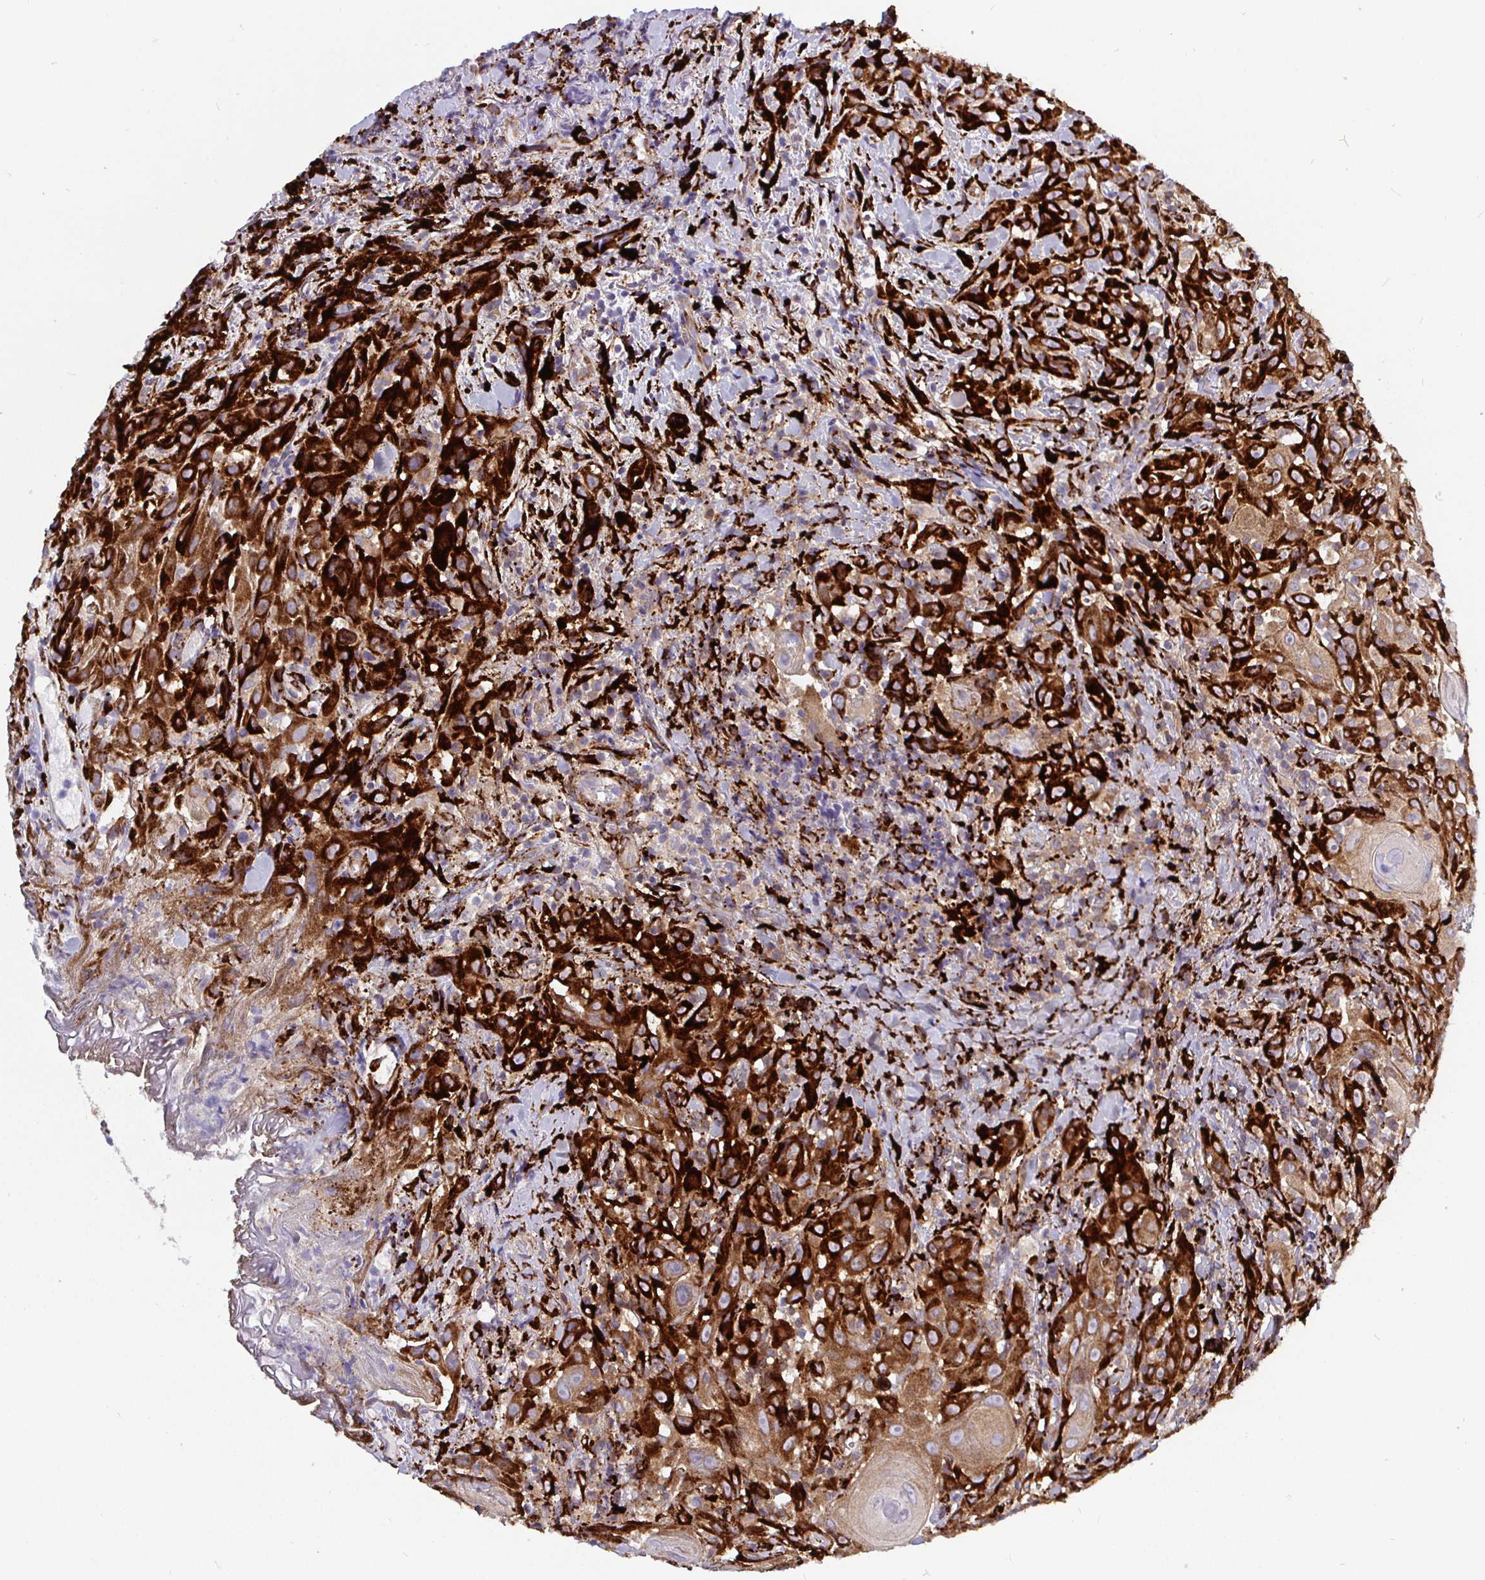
{"staining": {"intensity": "strong", "quantity": ">75%", "location": "cytoplasmic/membranous"}, "tissue": "head and neck cancer", "cell_type": "Tumor cells", "image_type": "cancer", "snomed": [{"axis": "morphology", "description": "Squamous cell carcinoma, NOS"}, {"axis": "topography", "description": "Head-Neck"}], "caption": "IHC of head and neck cancer displays high levels of strong cytoplasmic/membranous expression in approximately >75% of tumor cells.", "gene": "P4HA2", "patient": {"sex": "female", "age": 95}}